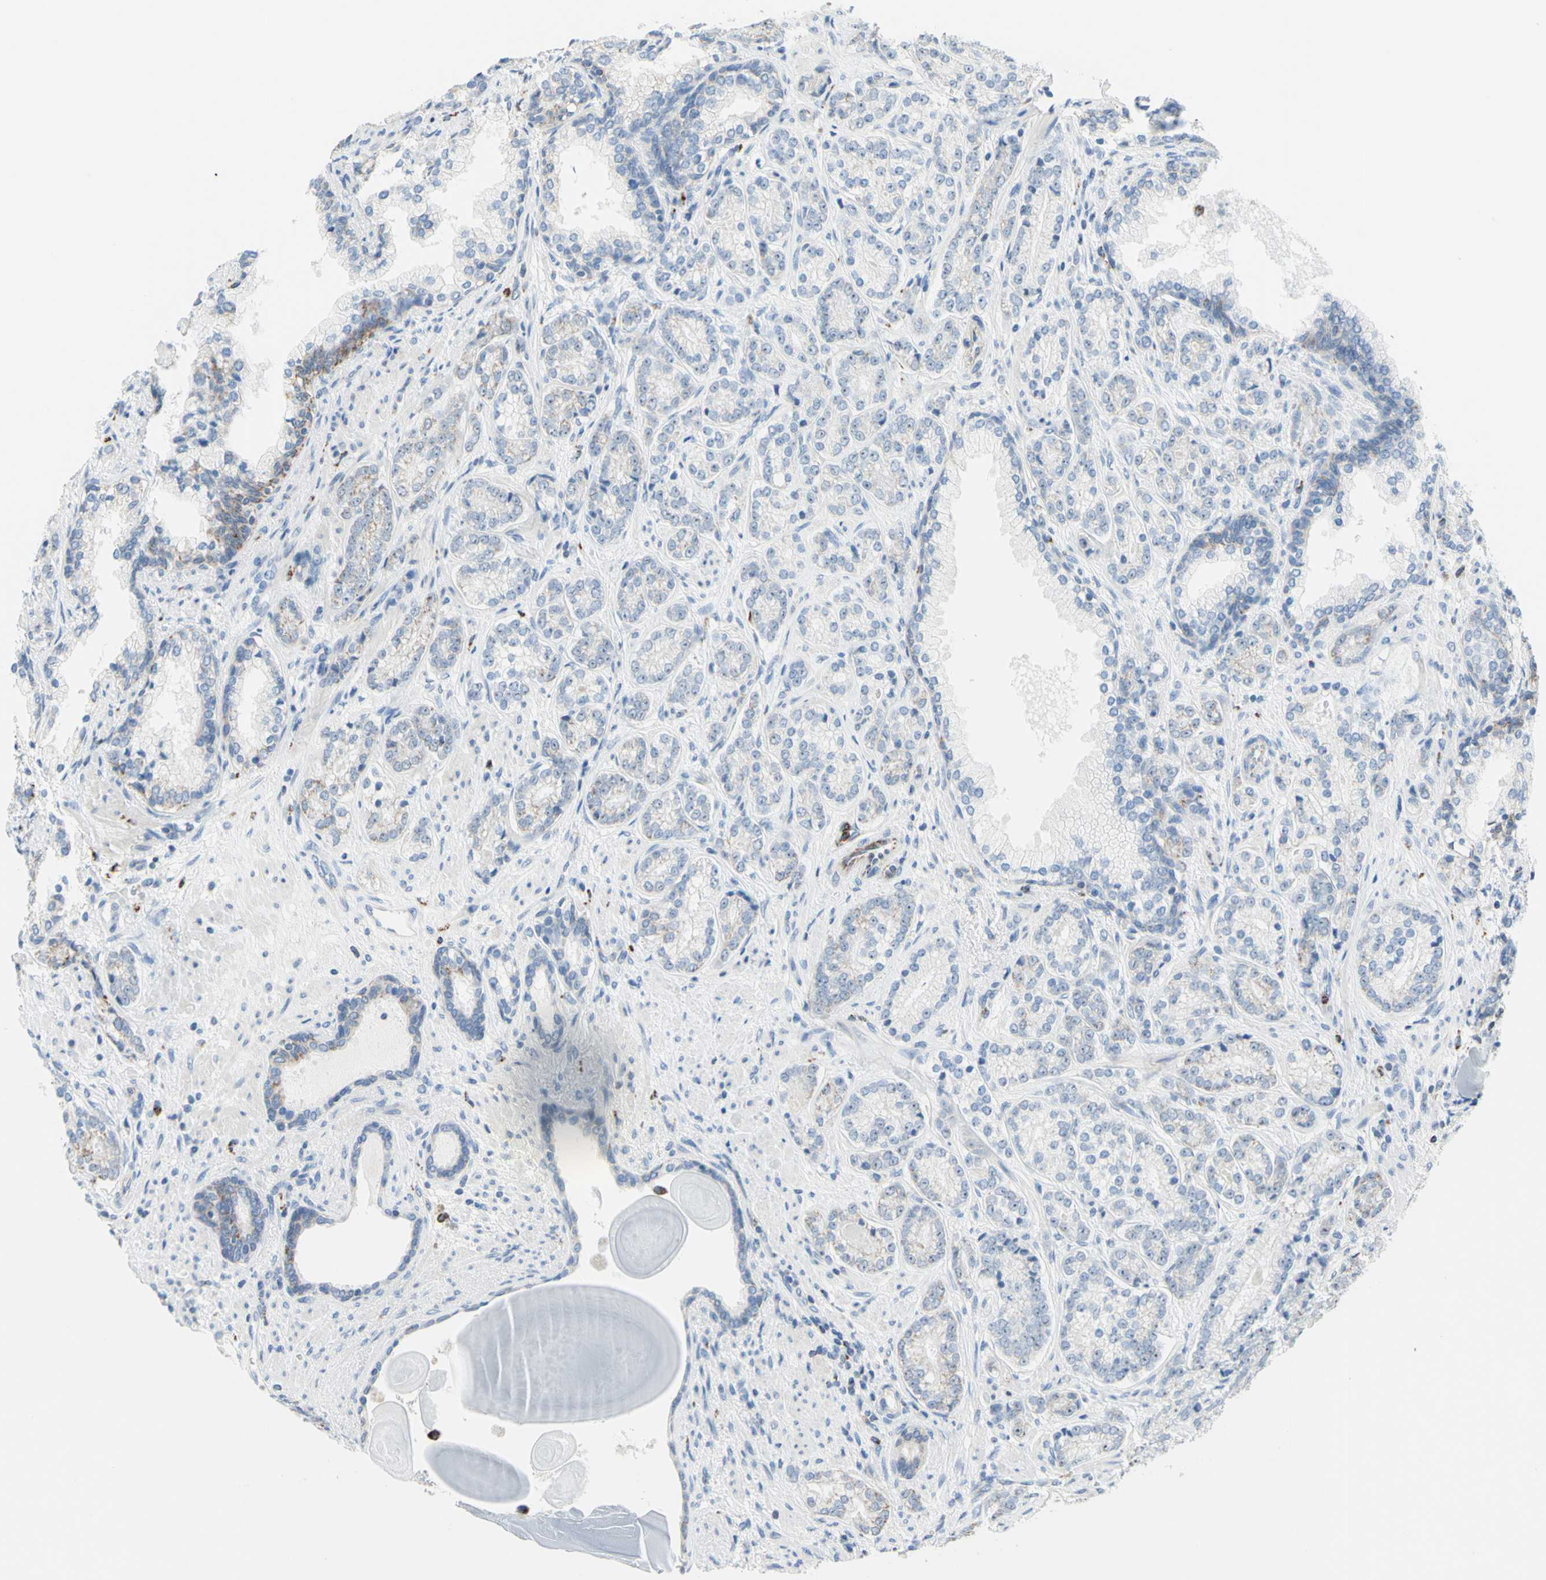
{"staining": {"intensity": "negative", "quantity": "none", "location": "none"}, "tissue": "prostate cancer", "cell_type": "Tumor cells", "image_type": "cancer", "snomed": [{"axis": "morphology", "description": "Adenocarcinoma, High grade"}, {"axis": "topography", "description": "Prostate"}], "caption": "DAB (3,3'-diaminobenzidine) immunohistochemical staining of human prostate cancer (adenocarcinoma (high-grade)) displays no significant staining in tumor cells.", "gene": "CYSLTR1", "patient": {"sex": "male", "age": 61}}